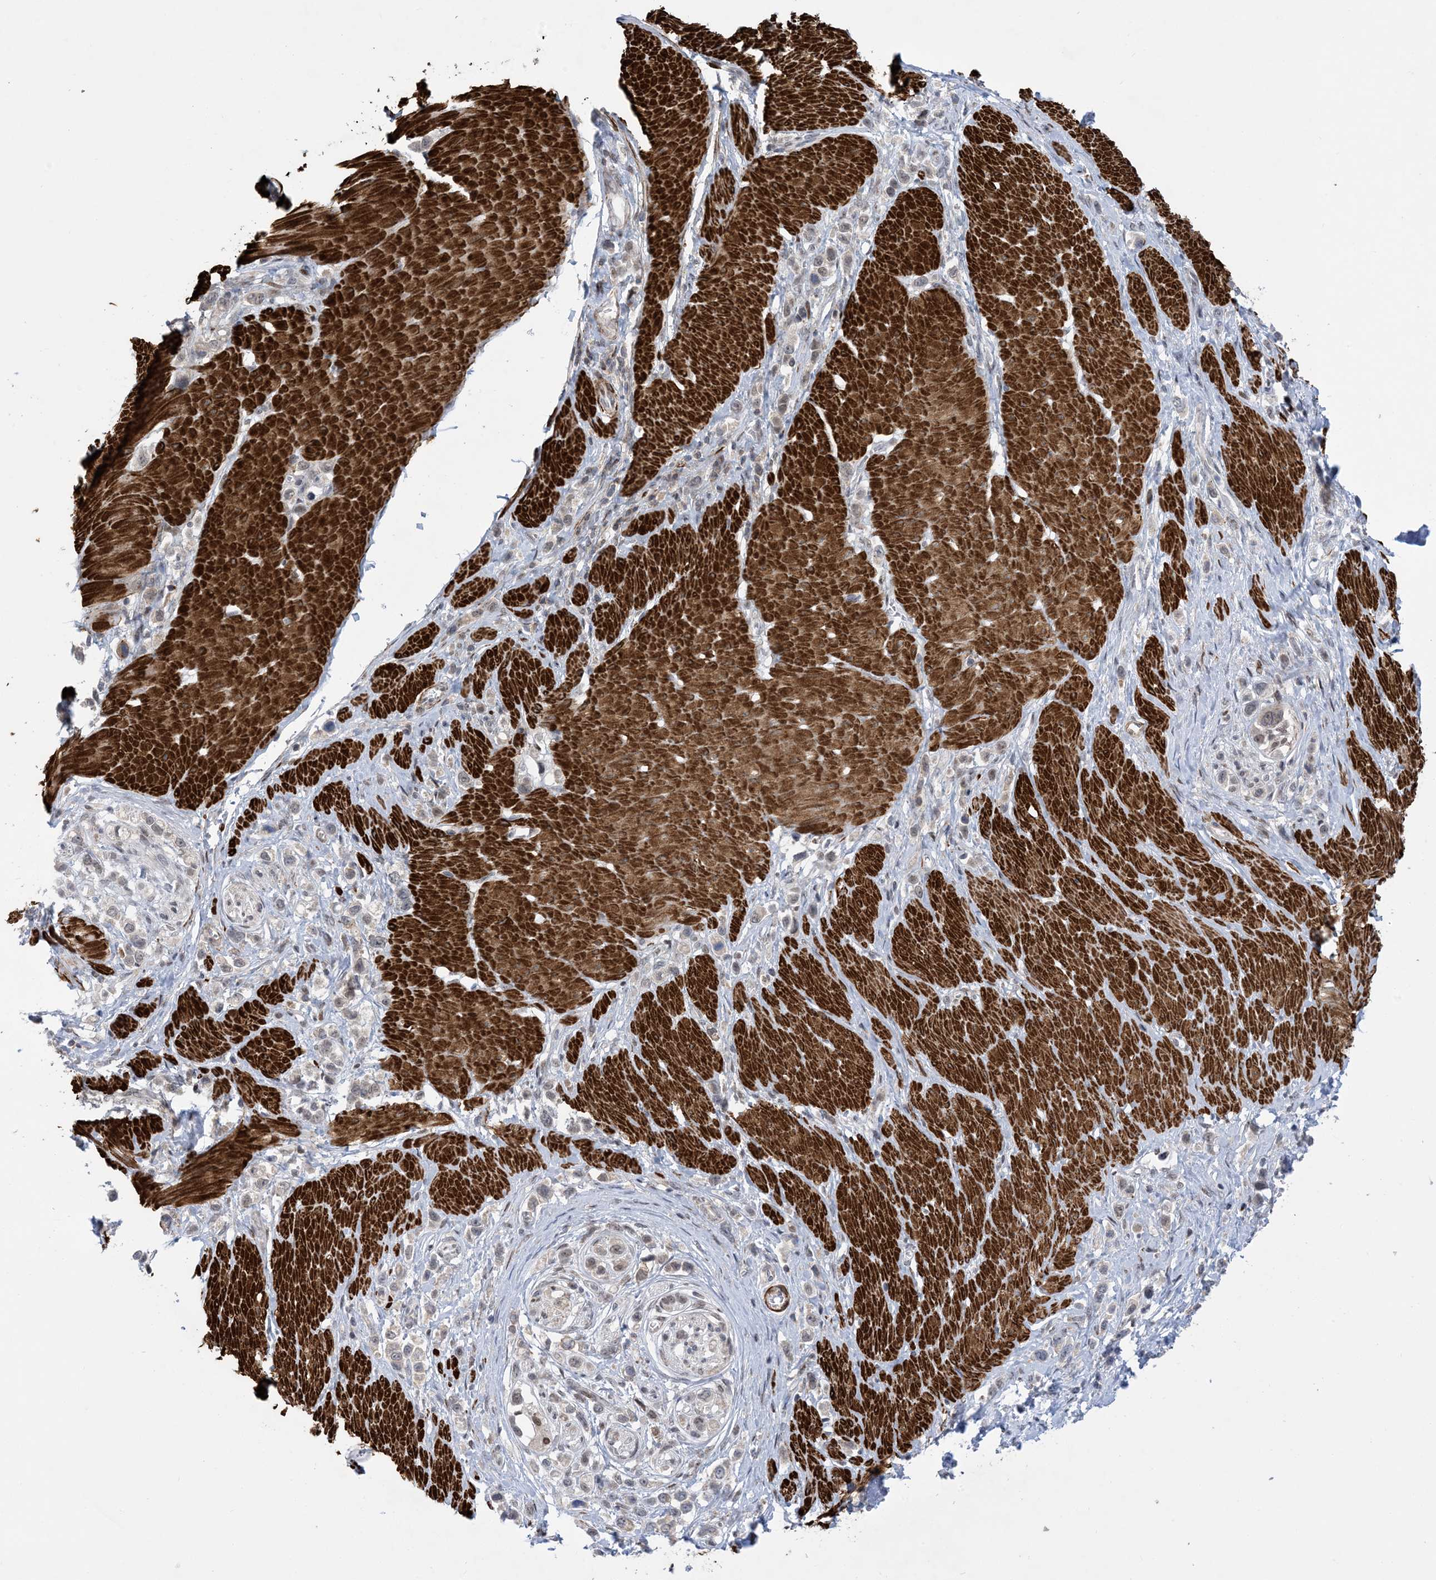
{"staining": {"intensity": "weak", "quantity": "<25%", "location": "cytoplasmic/membranous,nuclear"}, "tissue": "stomach cancer", "cell_type": "Tumor cells", "image_type": "cancer", "snomed": [{"axis": "morphology", "description": "Normal tissue, NOS"}, {"axis": "morphology", "description": "Adenocarcinoma, NOS"}, {"axis": "topography", "description": "Stomach, upper"}, {"axis": "topography", "description": "Stomach"}], "caption": "The photomicrograph shows no staining of tumor cells in stomach cancer.", "gene": "ZNF8", "patient": {"sex": "female", "age": 65}}